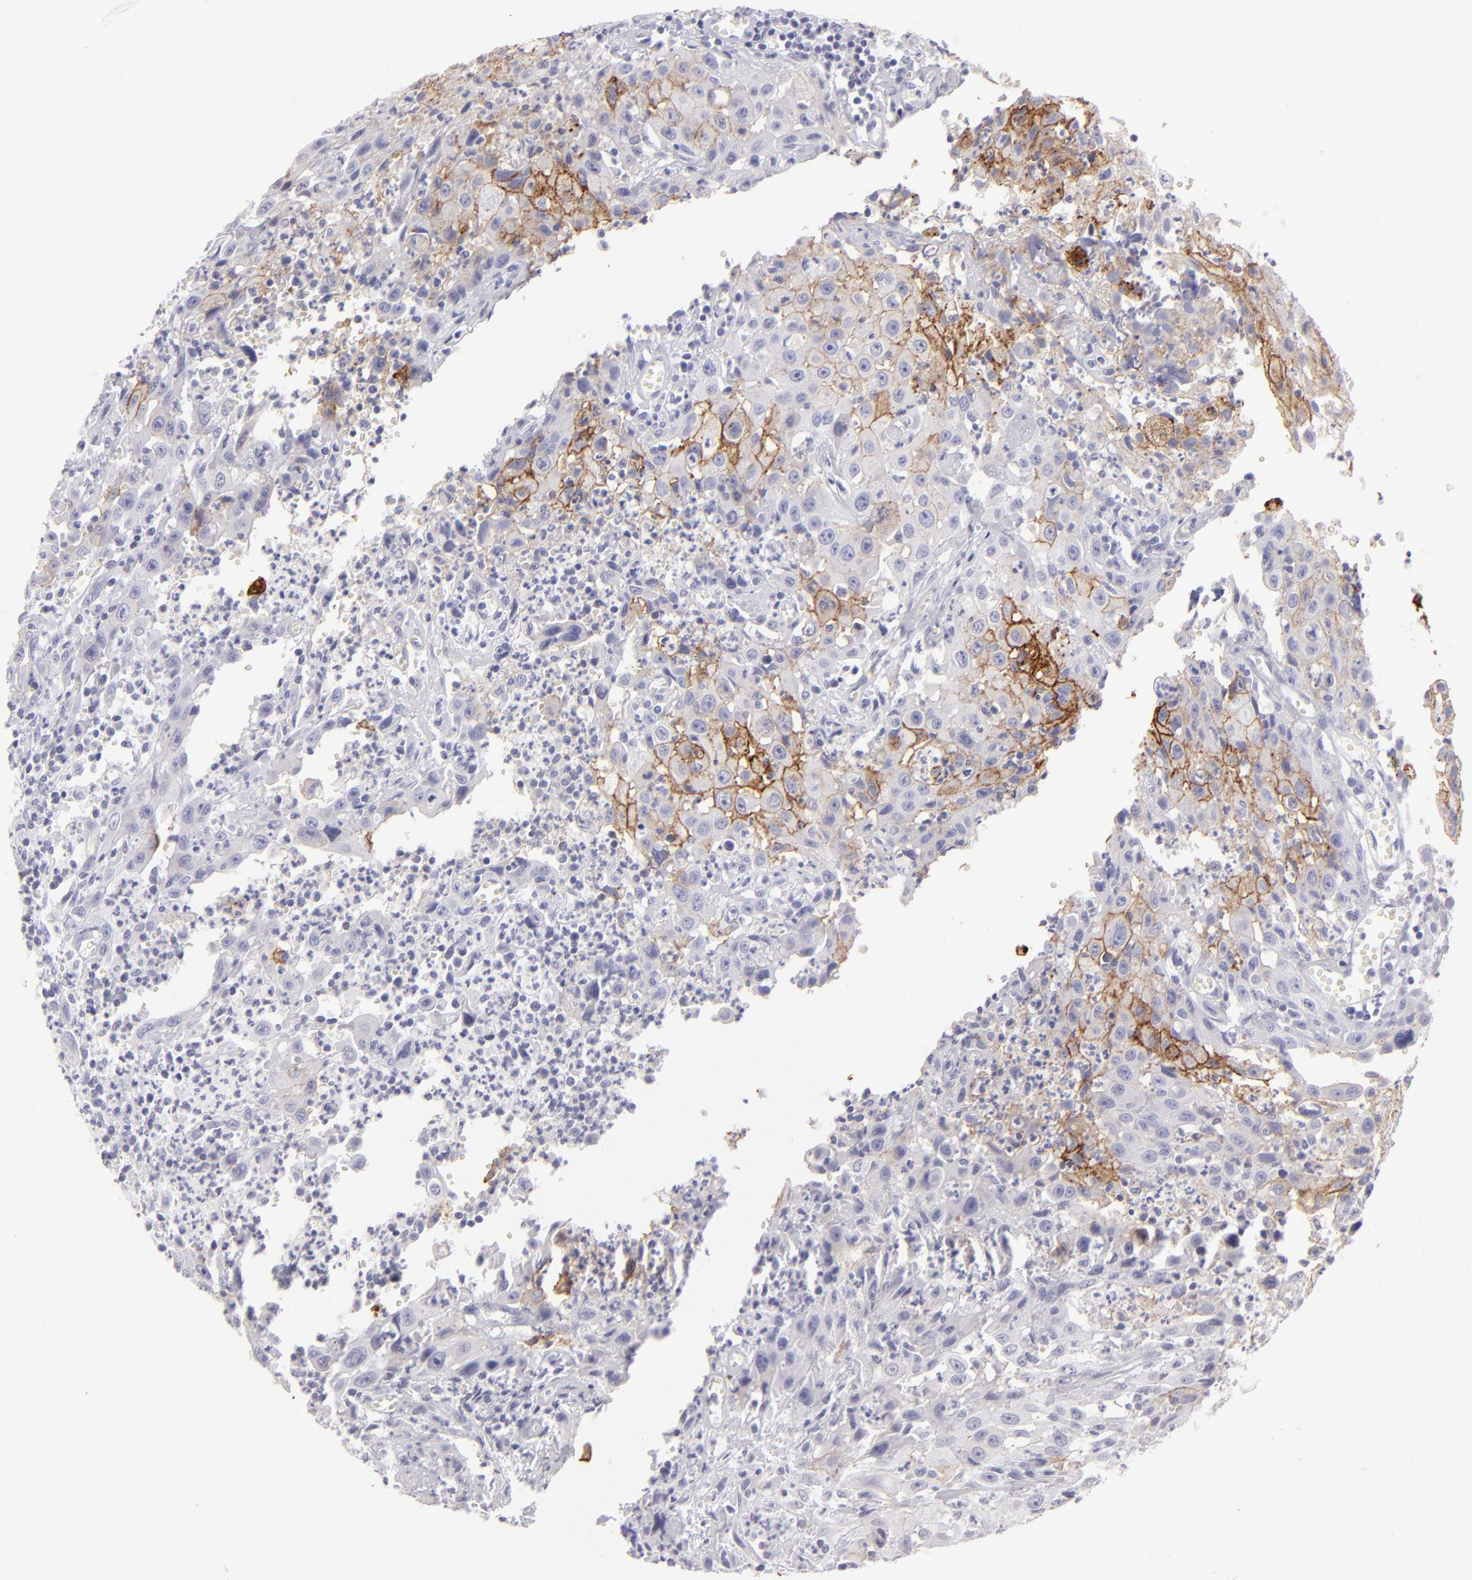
{"staining": {"intensity": "moderate", "quantity": "25%-75%", "location": "cytoplasmic/membranous"}, "tissue": "urothelial cancer", "cell_type": "Tumor cells", "image_type": "cancer", "snomed": [{"axis": "morphology", "description": "Urothelial carcinoma, High grade"}, {"axis": "topography", "description": "Urinary bladder"}], "caption": "Human urothelial cancer stained with a protein marker reveals moderate staining in tumor cells.", "gene": "CLDN4", "patient": {"sex": "male", "age": 66}}